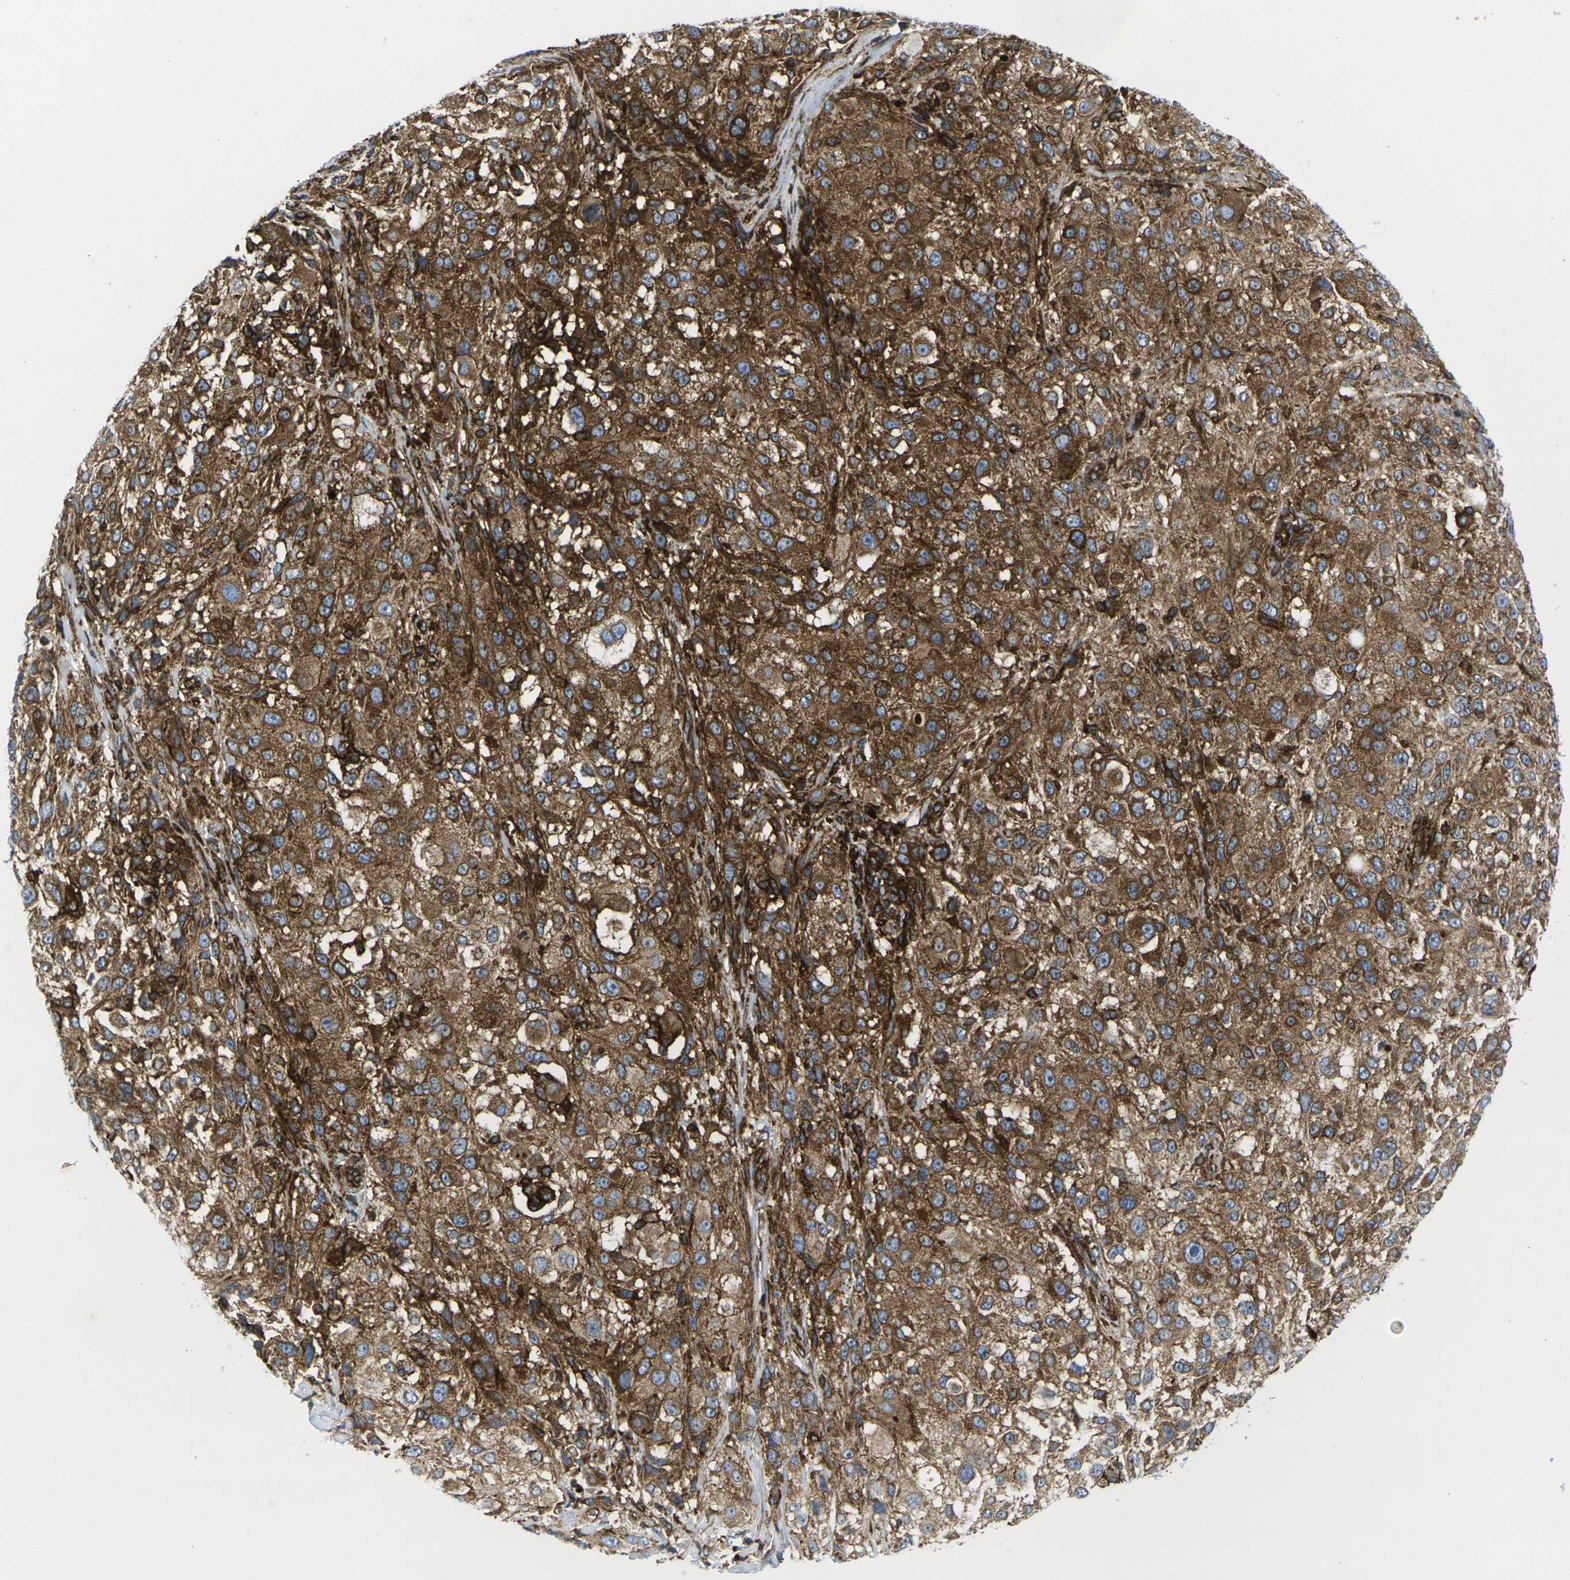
{"staining": {"intensity": "strong", "quantity": ">75%", "location": "cytoplasmic/membranous"}, "tissue": "melanoma", "cell_type": "Tumor cells", "image_type": "cancer", "snomed": [{"axis": "morphology", "description": "Necrosis, NOS"}, {"axis": "morphology", "description": "Malignant melanoma, NOS"}, {"axis": "topography", "description": "Skin"}], "caption": "Malignant melanoma stained with a protein marker exhibits strong staining in tumor cells.", "gene": "IQGAP1", "patient": {"sex": "female", "age": 87}}